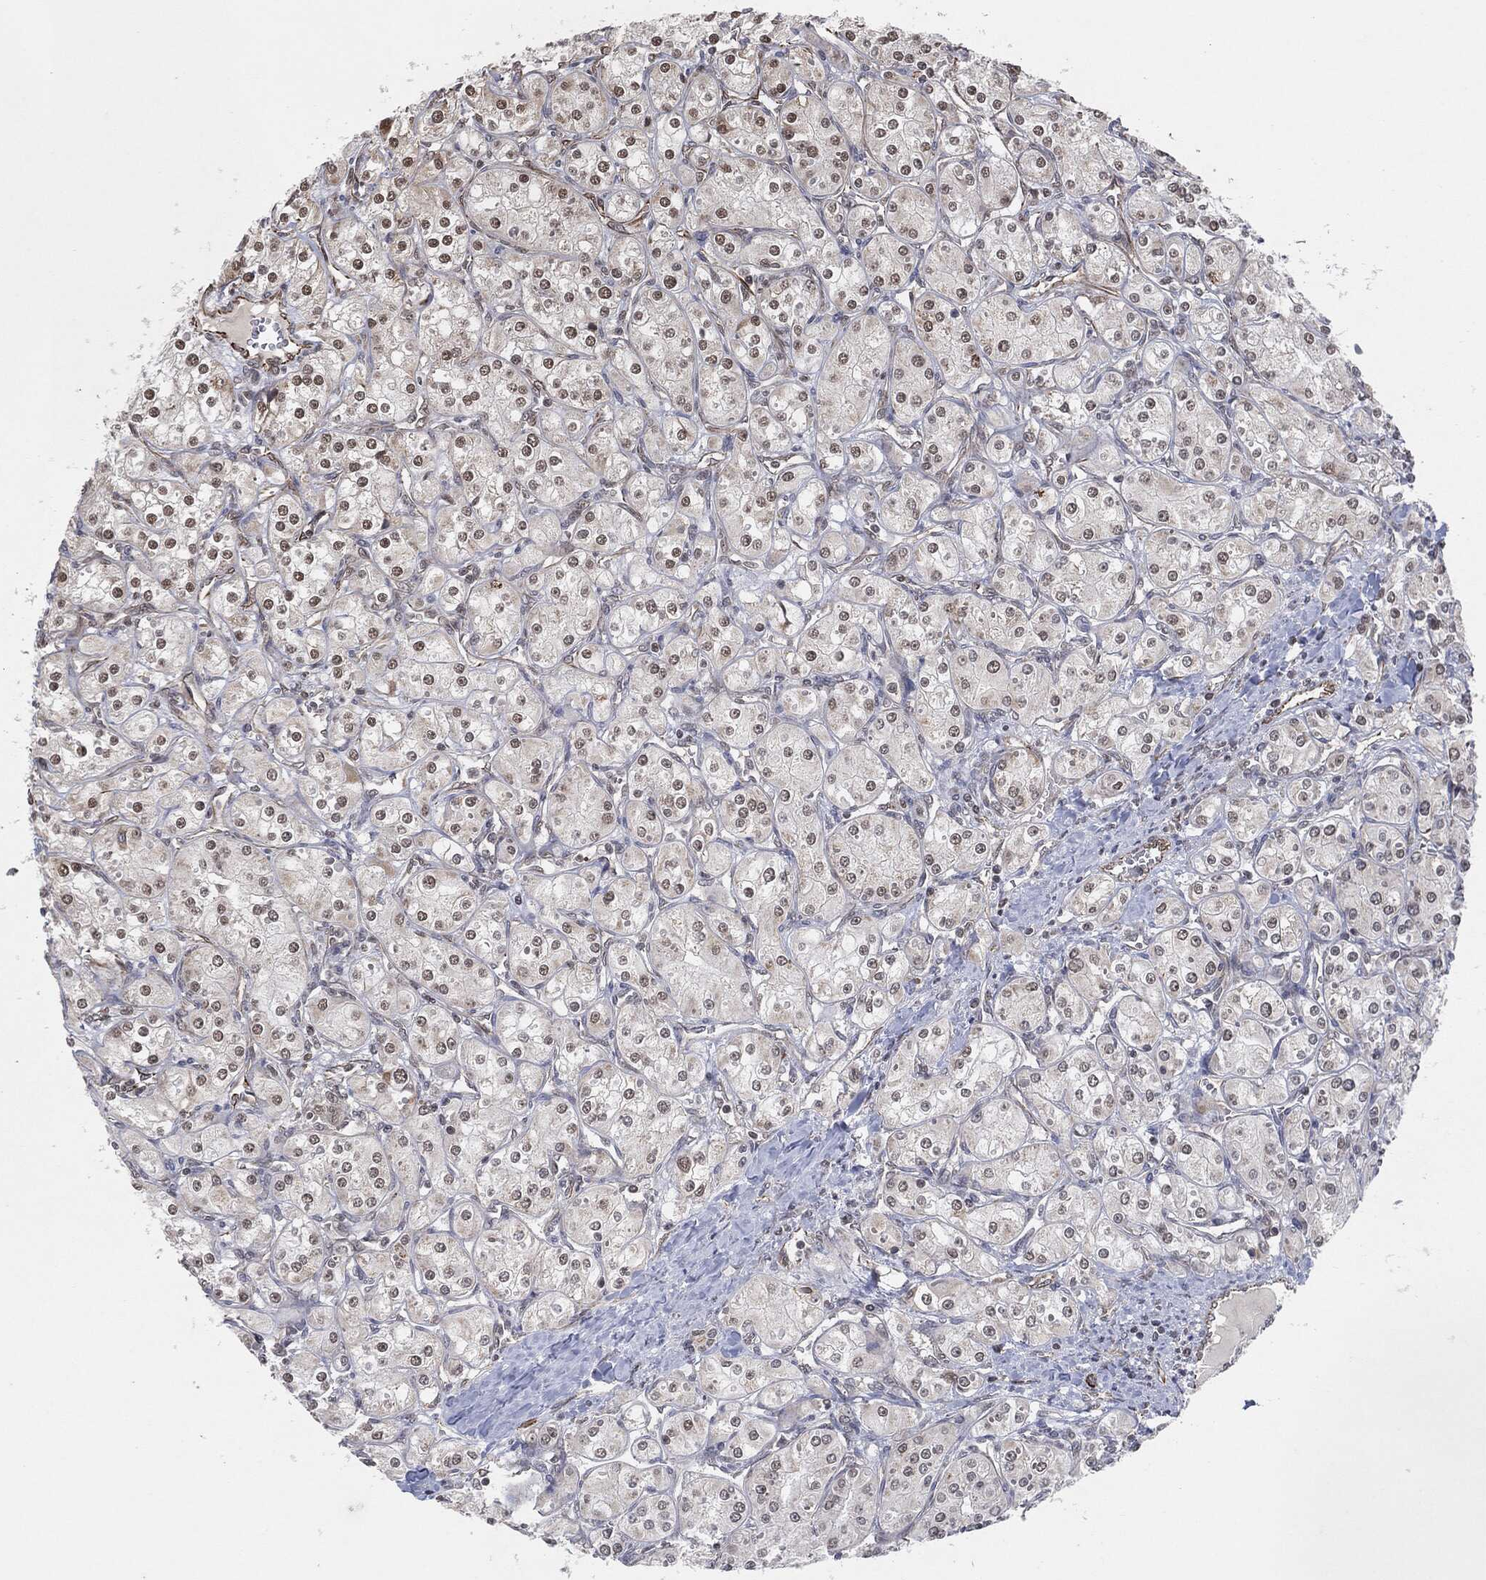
{"staining": {"intensity": "moderate", "quantity": "<25%", "location": "nuclear"}, "tissue": "renal cancer", "cell_type": "Tumor cells", "image_type": "cancer", "snomed": [{"axis": "morphology", "description": "Adenocarcinoma, NOS"}, {"axis": "topography", "description": "Kidney"}], "caption": "IHC (DAB (3,3'-diaminobenzidine)) staining of renal adenocarcinoma exhibits moderate nuclear protein staining in approximately <25% of tumor cells.", "gene": "TP53RK", "patient": {"sex": "male", "age": 77}}